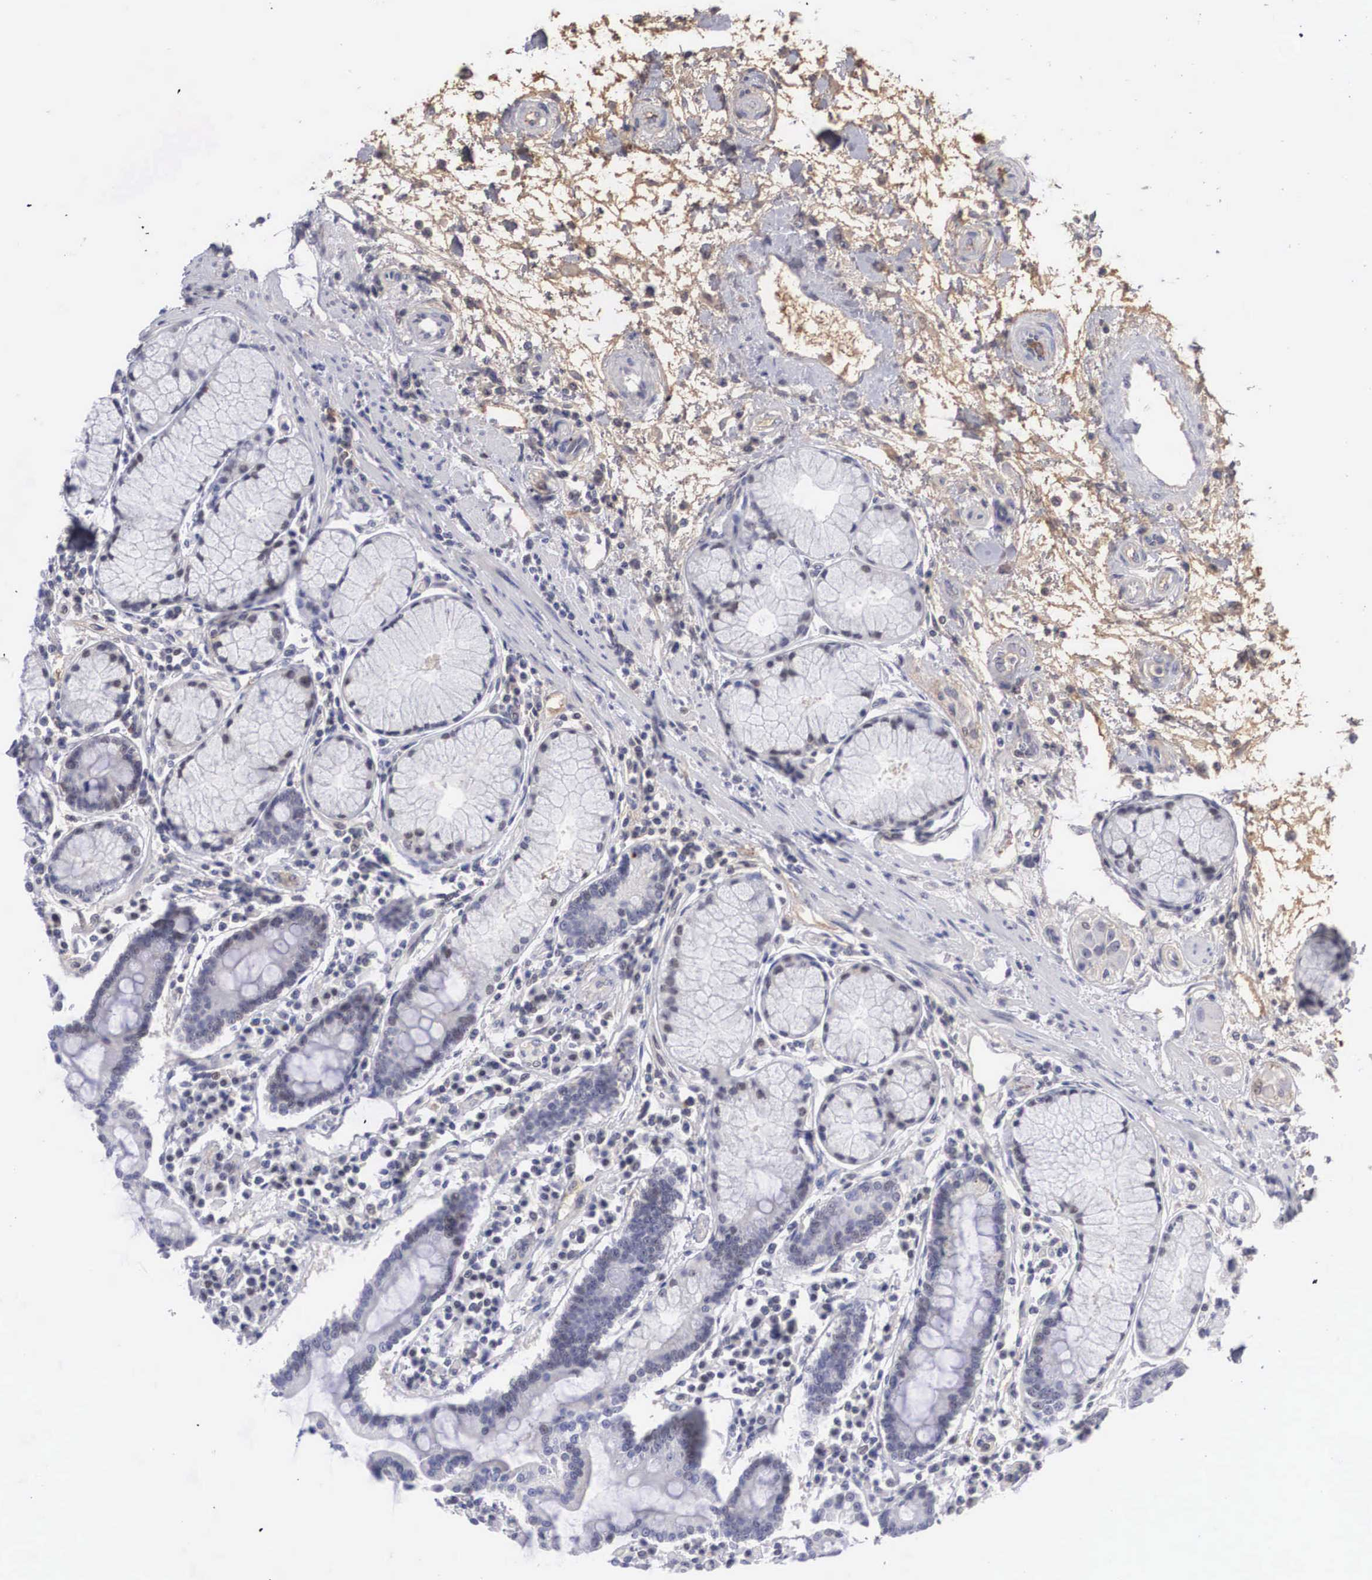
{"staining": {"intensity": "negative", "quantity": "none", "location": "none"}, "tissue": "duodenum", "cell_type": "Glandular cells", "image_type": "normal", "snomed": [{"axis": "morphology", "description": "Normal tissue, NOS"}, {"axis": "topography", "description": "Duodenum"}], "caption": "This is an IHC micrograph of benign duodenum. There is no positivity in glandular cells.", "gene": "RBPJ", "patient": {"sex": "male", "age": 73}}